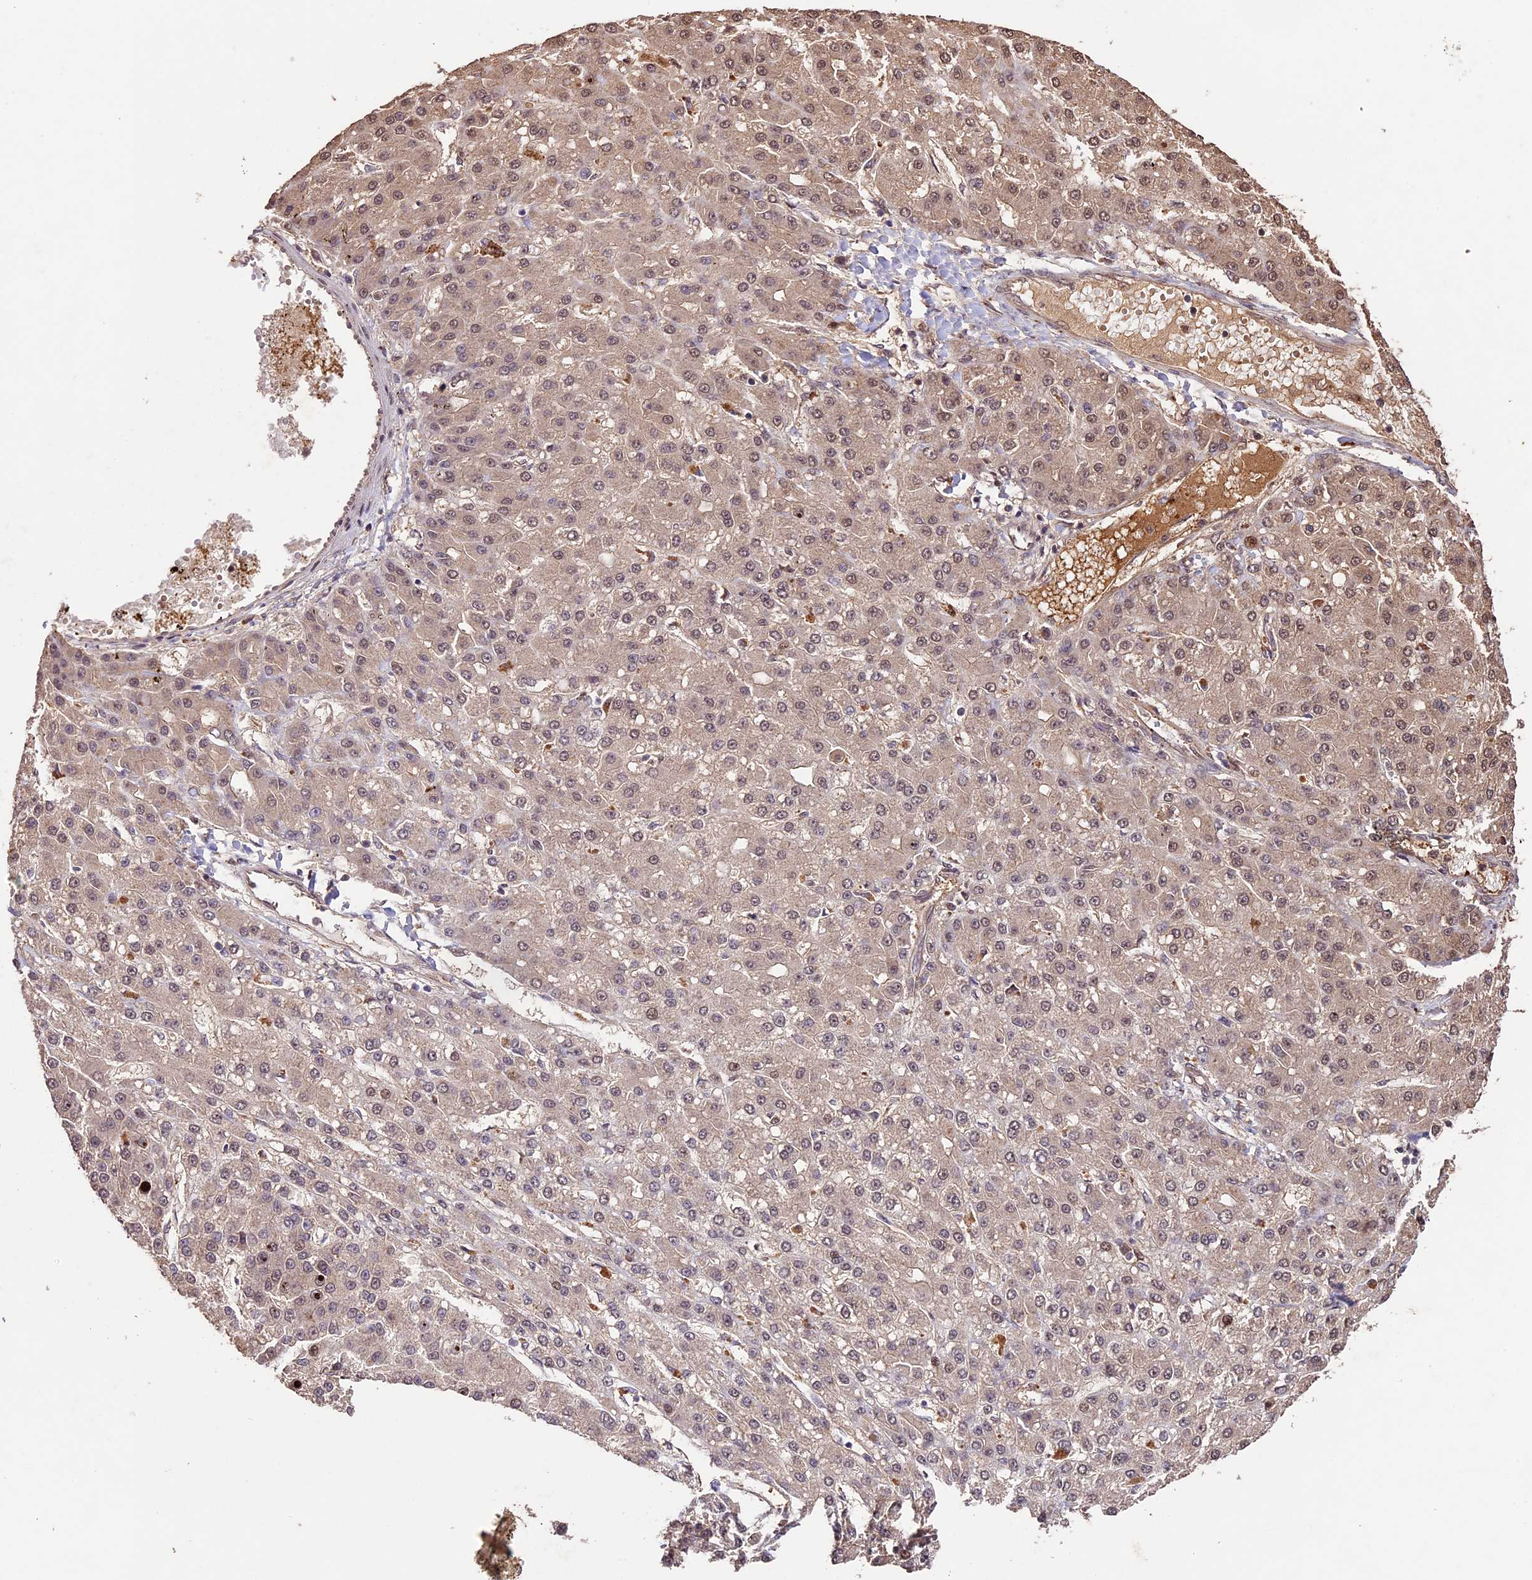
{"staining": {"intensity": "weak", "quantity": ">75%", "location": "cytoplasmic/membranous,nuclear"}, "tissue": "liver cancer", "cell_type": "Tumor cells", "image_type": "cancer", "snomed": [{"axis": "morphology", "description": "Carcinoma, Hepatocellular, NOS"}, {"axis": "topography", "description": "Liver"}], "caption": "A brown stain highlights weak cytoplasmic/membranous and nuclear positivity of a protein in hepatocellular carcinoma (liver) tumor cells. The staining was performed using DAB, with brown indicating positive protein expression. Nuclei are stained blue with hematoxylin.", "gene": "CDKN2AIP", "patient": {"sex": "male", "age": 67}}